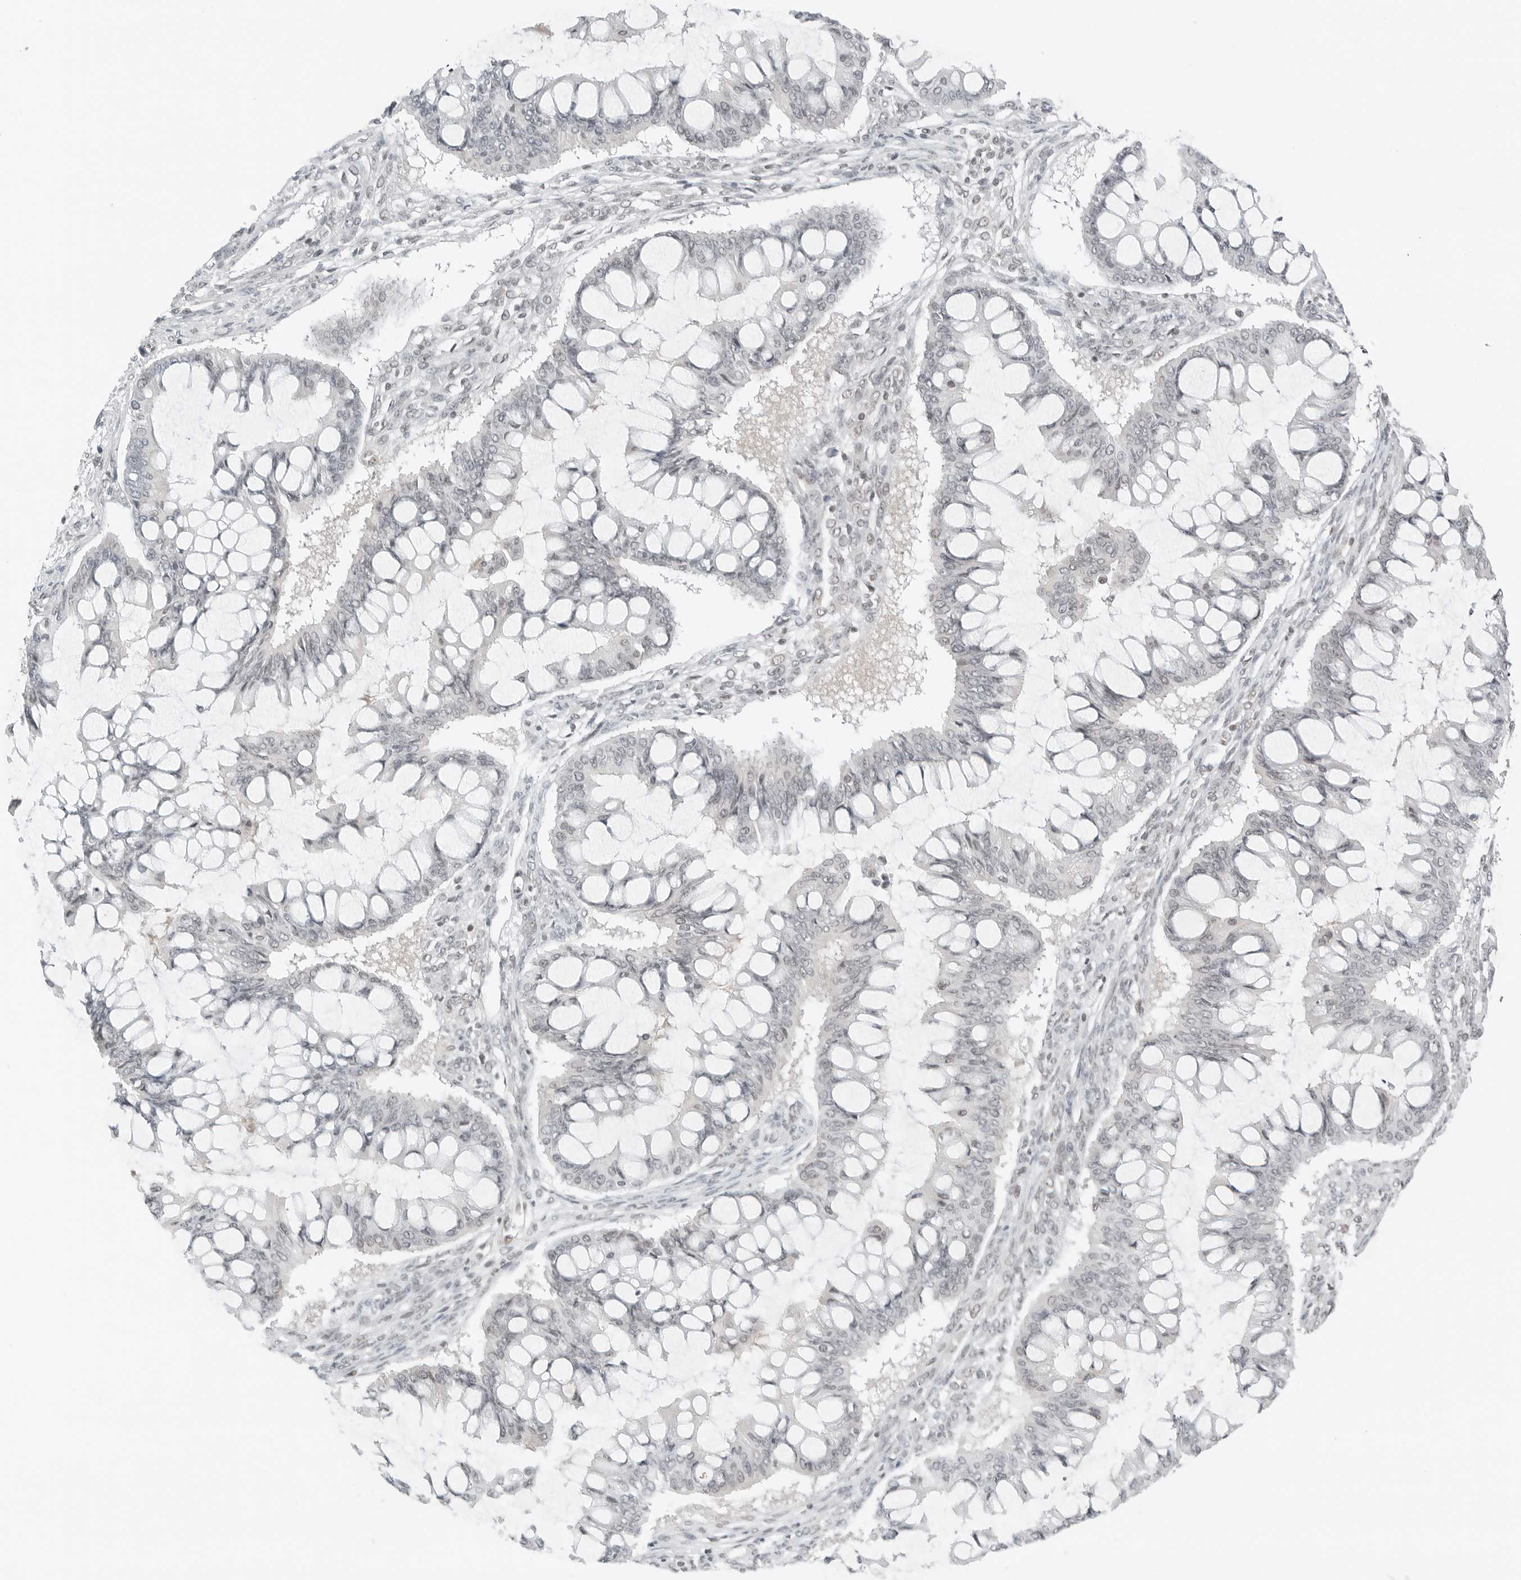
{"staining": {"intensity": "negative", "quantity": "none", "location": "none"}, "tissue": "ovarian cancer", "cell_type": "Tumor cells", "image_type": "cancer", "snomed": [{"axis": "morphology", "description": "Cystadenocarcinoma, mucinous, NOS"}, {"axis": "topography", "description": "Ovary"}], "caption": "Tumor cells show no significant protein staining in mucinous cystadenocarcinoma (ovarian).", "gene": "CRTC2", "patient": {"sex": "female", "age": 73}}